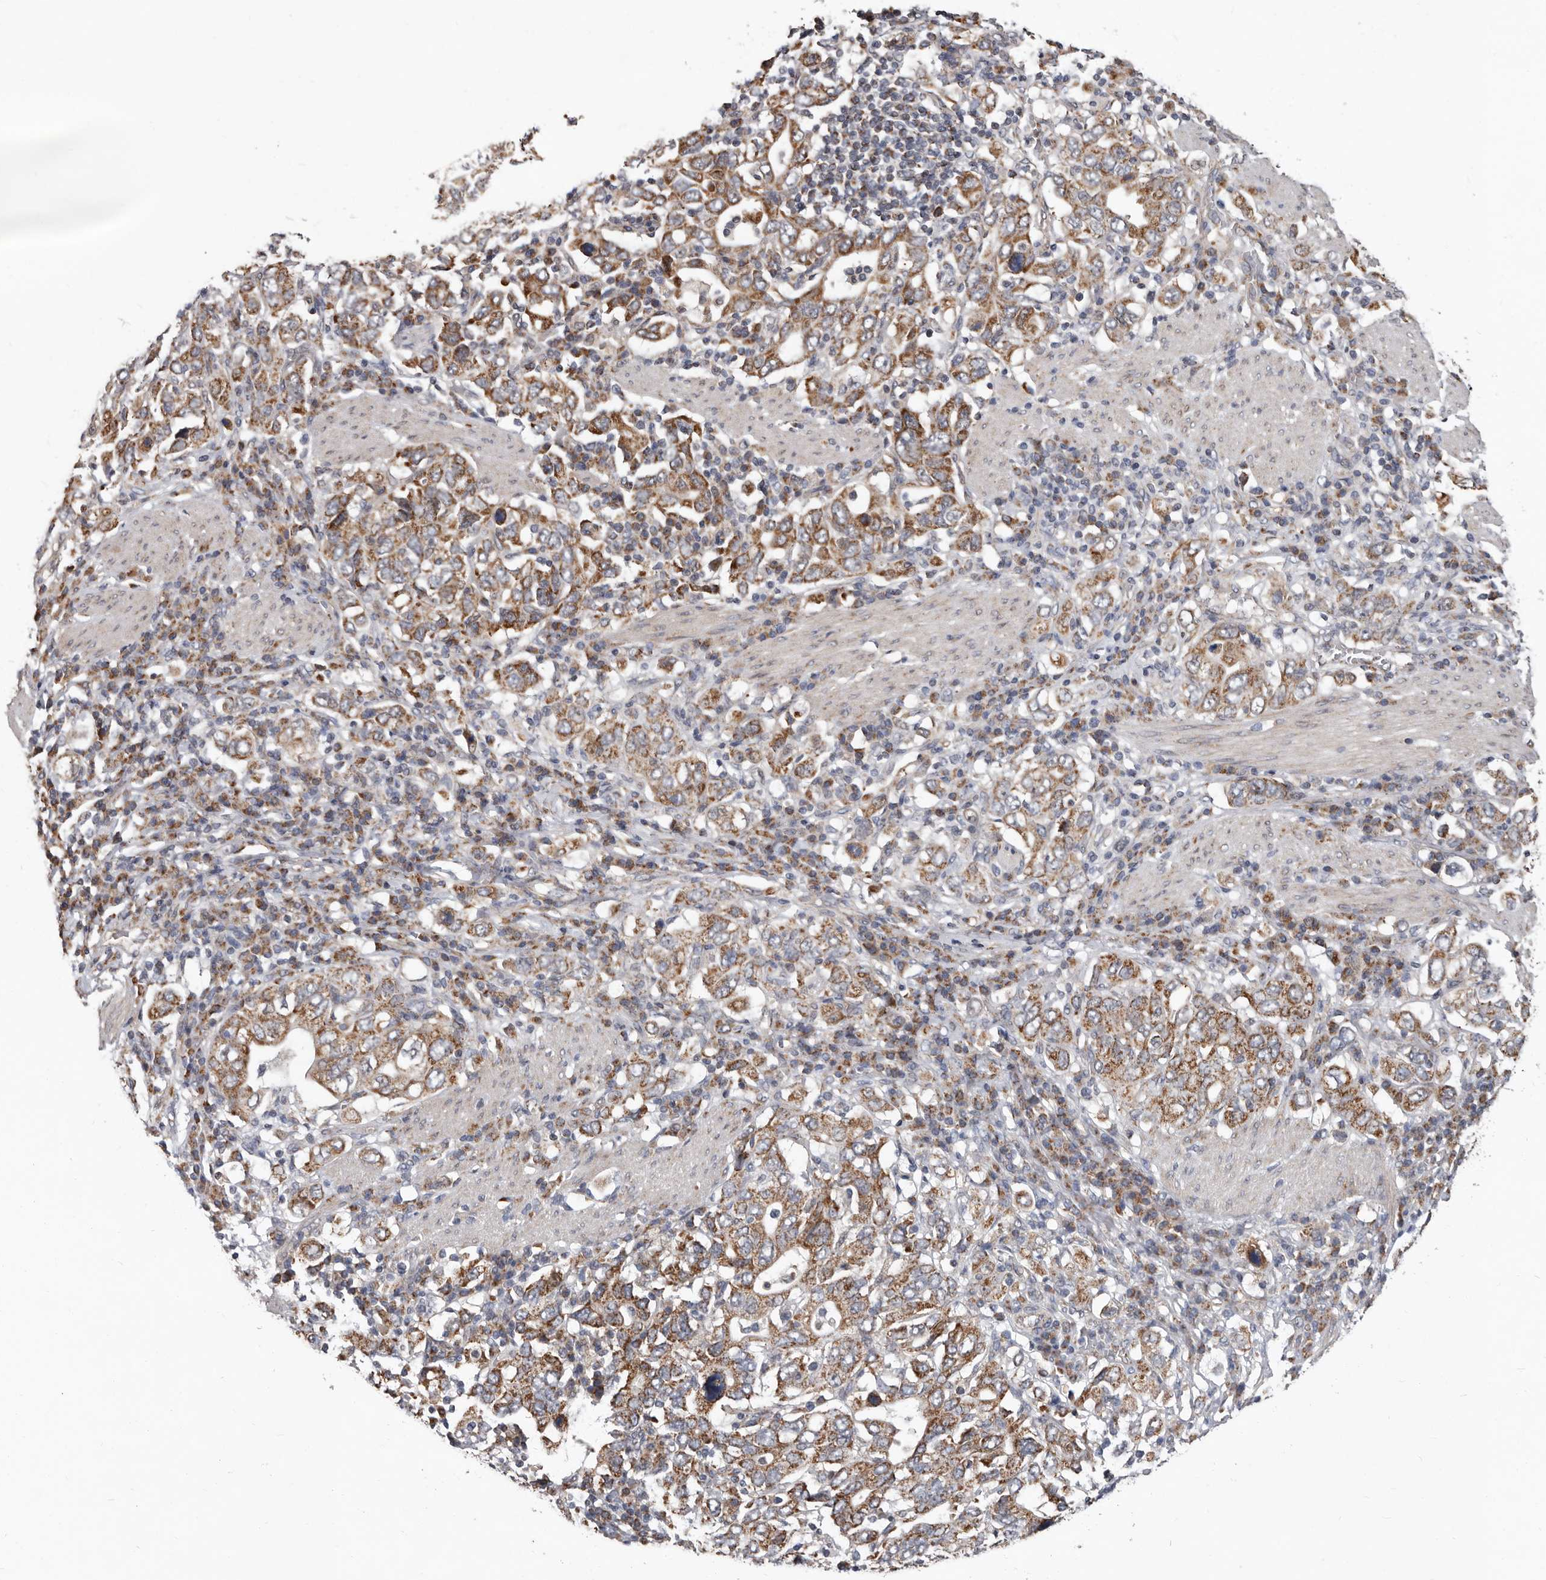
{"staining": {"intensity": "moderate", "quantity": ">75%", "location": "cytoplasmic/membranous"}, "tissue": "stomach cancer", "cell_type": "Tumor cells", "image_type": "cancer", "snomed": [{"axis": "morphology", "description": "Adenocarcinoma, NOS"}, {"axis": "topography", "description": "Stomach, upper"}], "caption": "Immunohistochemical staining of stomach cancer (adenocarcinoma) demonstrates medium levels of moderate cytoplasmic/membranous staining in approximately >75% of tumor cells.", "gene": "MRPL18", "patient": {"sex": "male", "age": 62}}